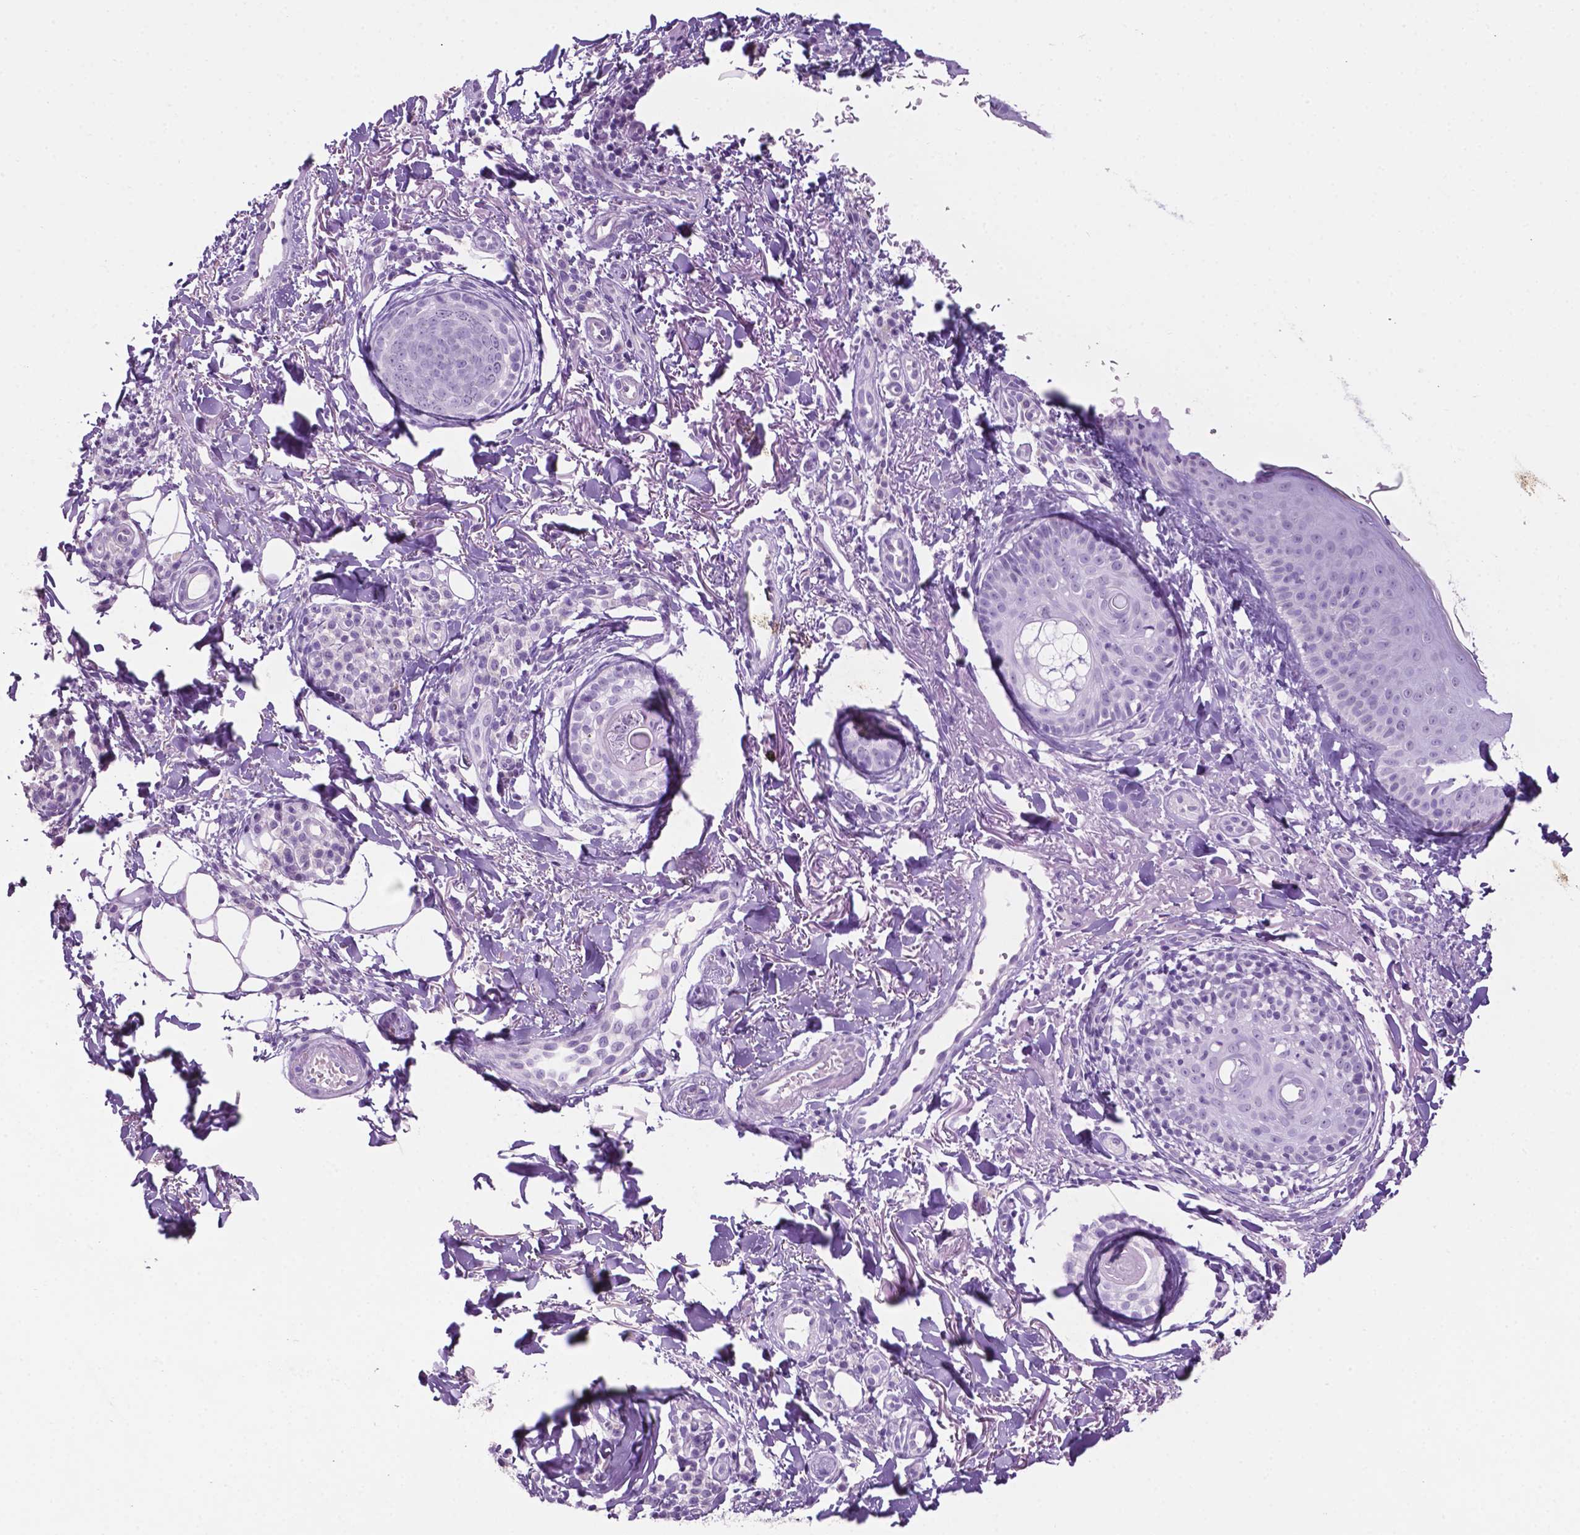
{"staining": {"intensity": "negative", "quantity": "none", "location": "none"}, "tissue": "skin cancer", "cell_type": "Tumor cells", "image_type": "cancer", "snomed": [{"axis": "morphology", "description": "Basal cell carcinoma"}, {"axis": "topography", "description": "Skin"}], "caption": "This is an IHC histopathology image of human skin cancer (basal cell carcinoma). There is no expression in tumor cells.", "gene": "PHGR1", "patient": {"sex": "male", "age": 65}}